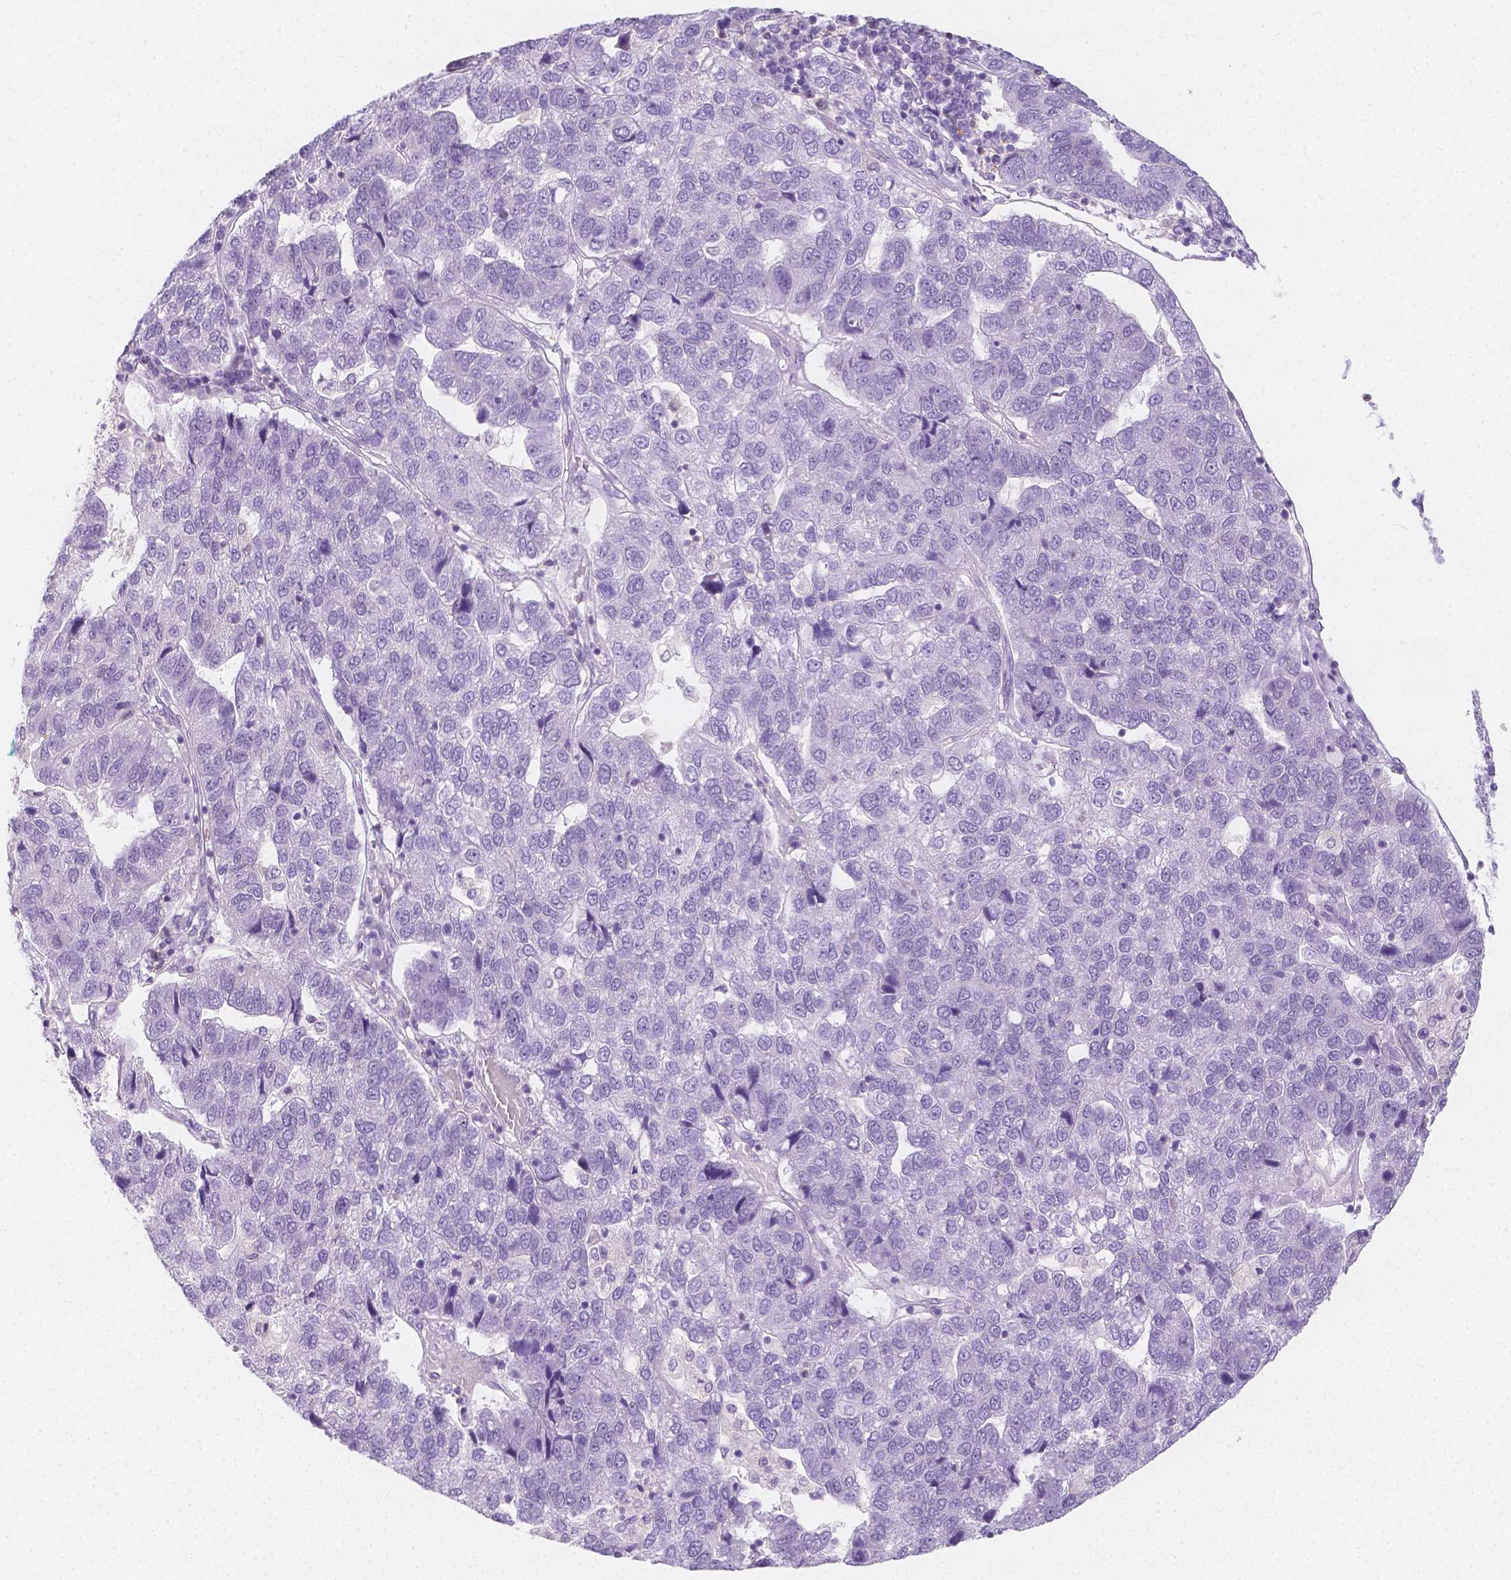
{"staining": {"intensity": "negative", "quantity": "none", "location": "none"}, "tissue": "pancreatic cancer", "cell_type": "Tumor cells", "image_type": "cancer", "snomed": [{"axis": "morphology", "description": "Adenocarcinoma, NOS"}, {"axis": "topography", "description": "Pancreas"}], "caption": "An immunohistochemistry (IHC) image of adenocarcinoma (pancreatic) is shown. There is no staining in tumor cells of adenocarcinoma (pancreatic).", "gene": "SGTB", "patient": {"sex": "female", "age": 61}}